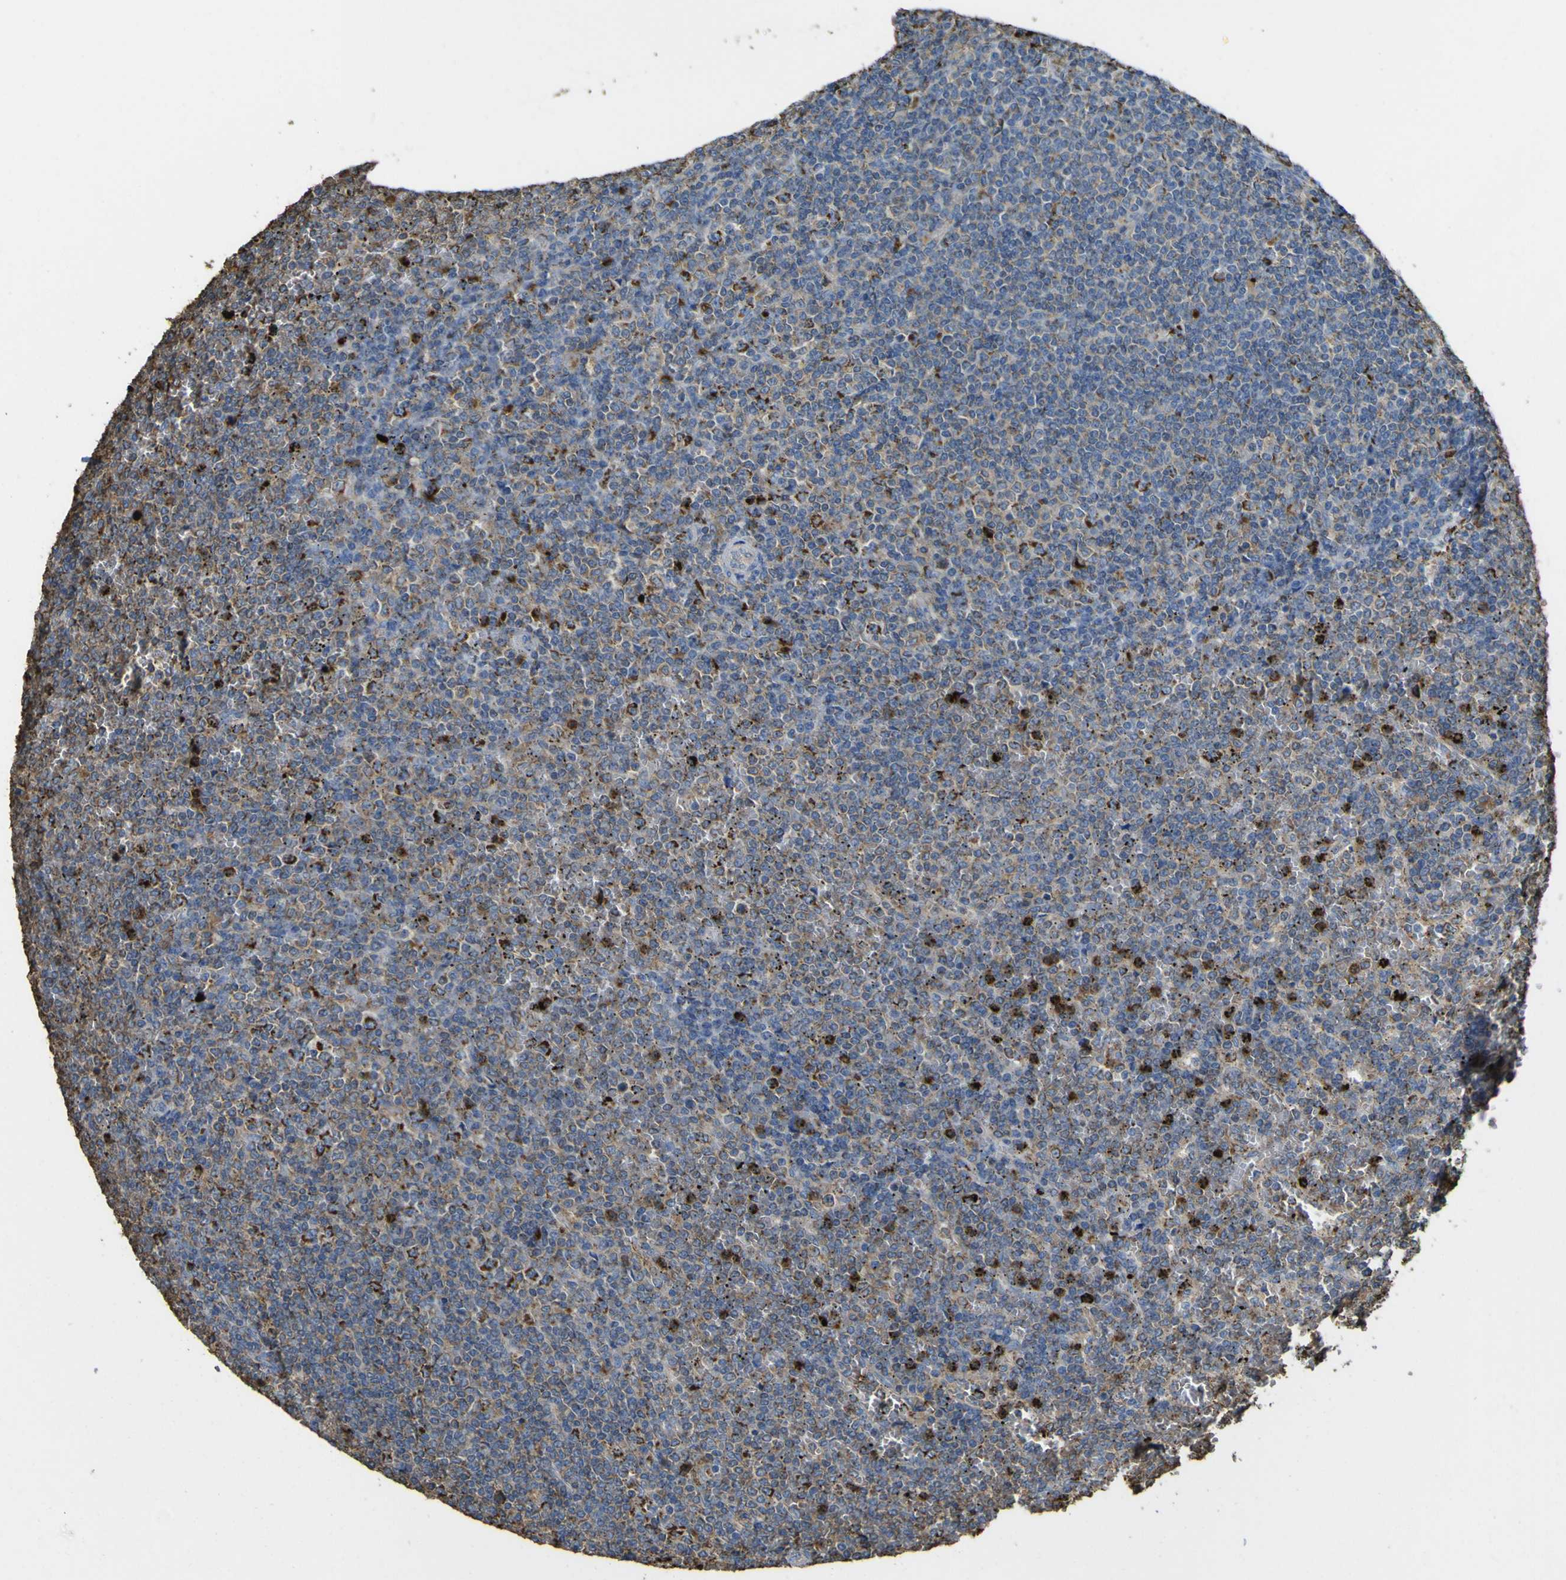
{"staining": {"intensity": "moderate", "quantity": "25%-75%", "location": "cytoplasmic/membranous"}, "tissue": "lymphoma", "cell_type": "Tumor cells", "image_type": "cancer", "snomed": [{"axis": "morphology", "description": "Malignant lymphoma, non-Hodgkin's type, Low grade"}, {"axis": "topography", "description": "Spleen"}], "caption": "Malignant lymphoma, non-Hodgkin's type (low-grade) stained for a protein (brown) shows moderate cytoplasmic/membranous positive positivity in approximately 25%-75% of tumor cells.", "gene": "ACSL3", "patient": {"sex": "female", "age": 19}}